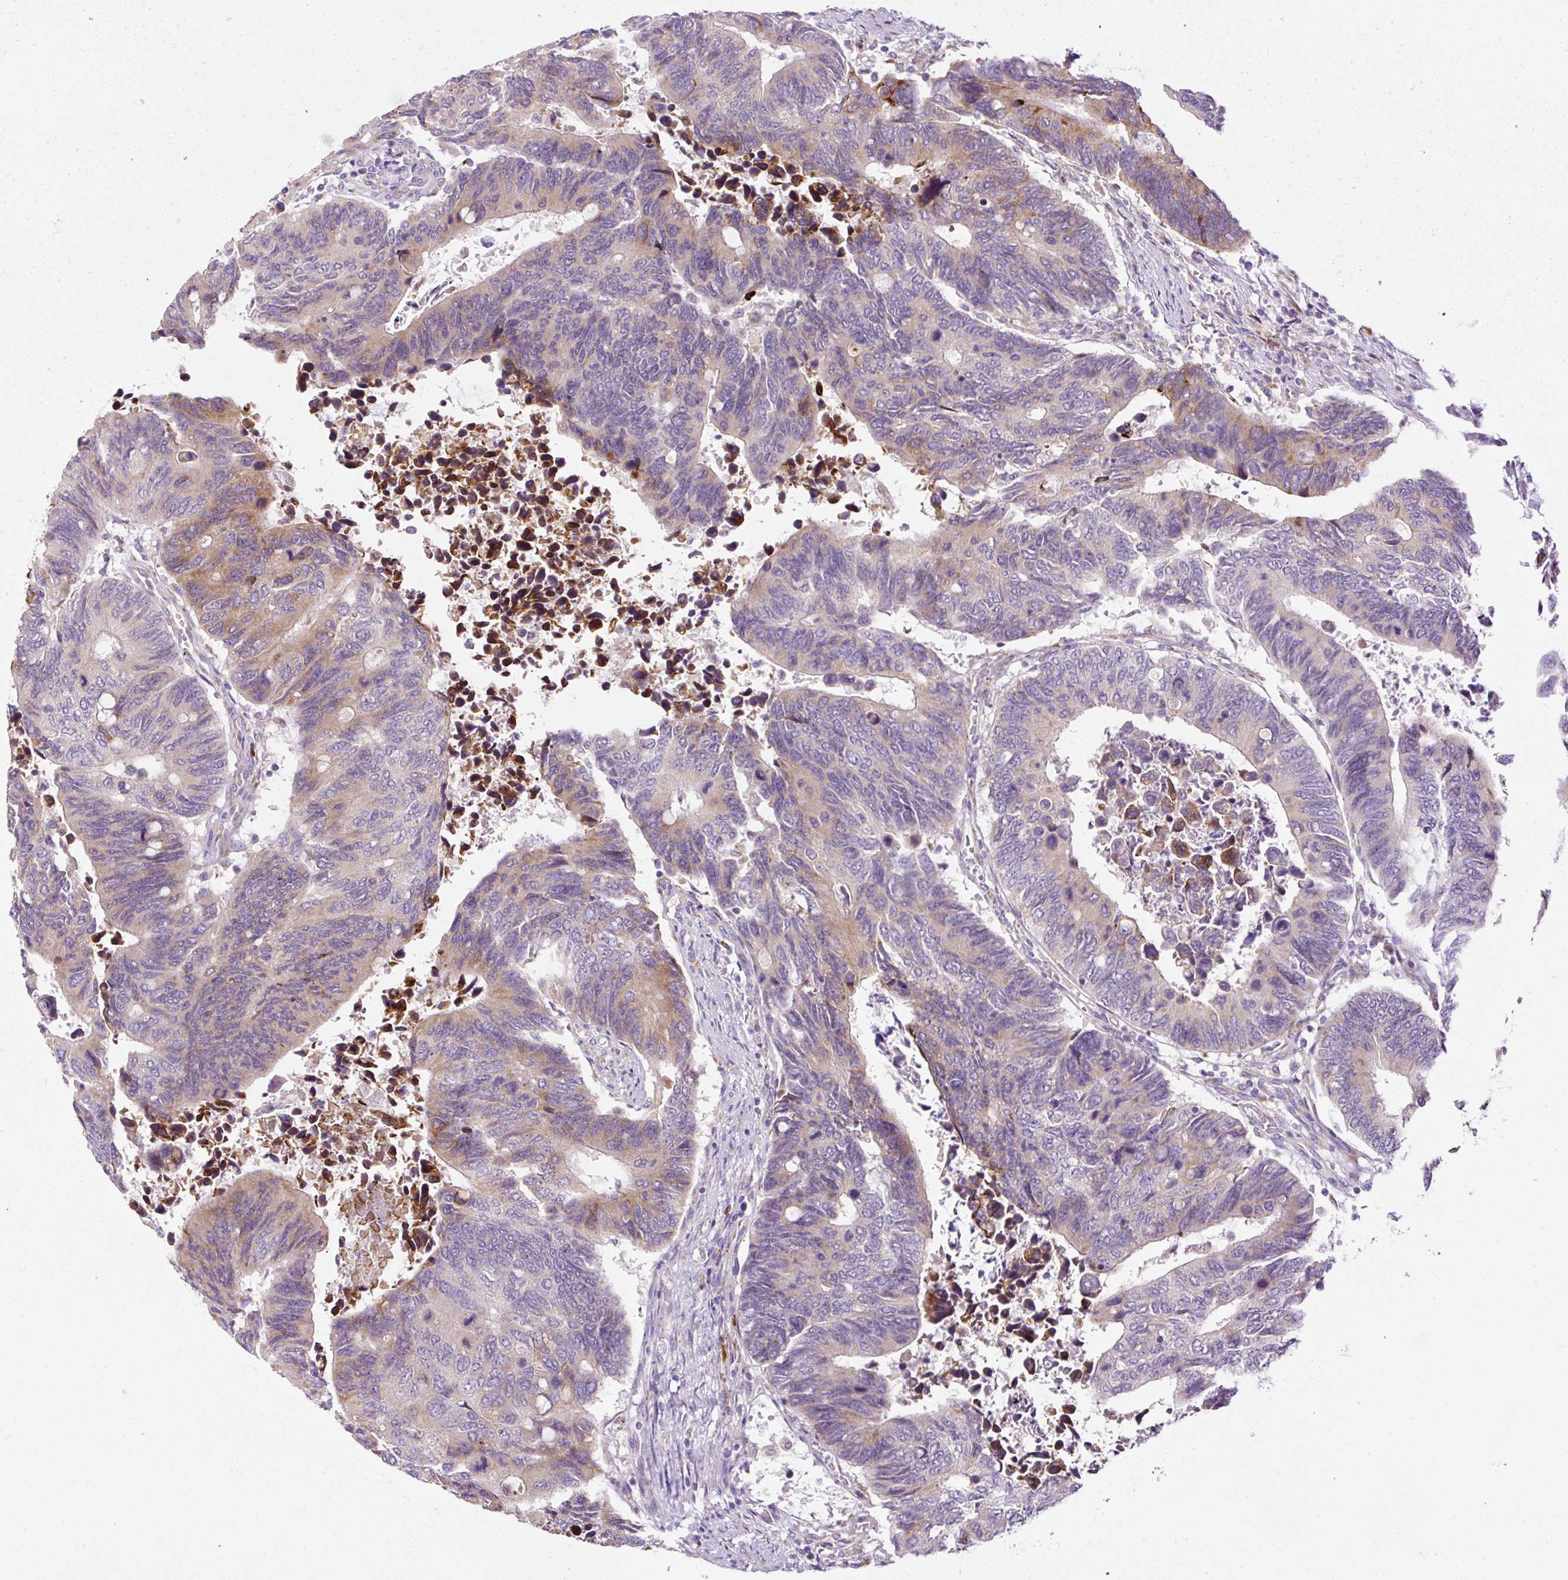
{"staining": {"intensity": "moderate", "quantity": "<25%", "location": "cytoplasmic/membranous"}, "tissue": "colorectal cancer", "cell_type": "Tumor cells", "image_type": "cancer", "snomed": [{"axis": "morphology", "description": "Adenocarcinoma, NOS"}, {"axis": "topography", "description": "Colon"}], "caption": "Human colorectal cancer (adenocarcinoma) stained with a brown dye displays moderate cytoplasmic/membranous positive staining in about <25% of tumor cells.", "gene": "FMC1", "patient": {"sex": "male", "age": 87}}